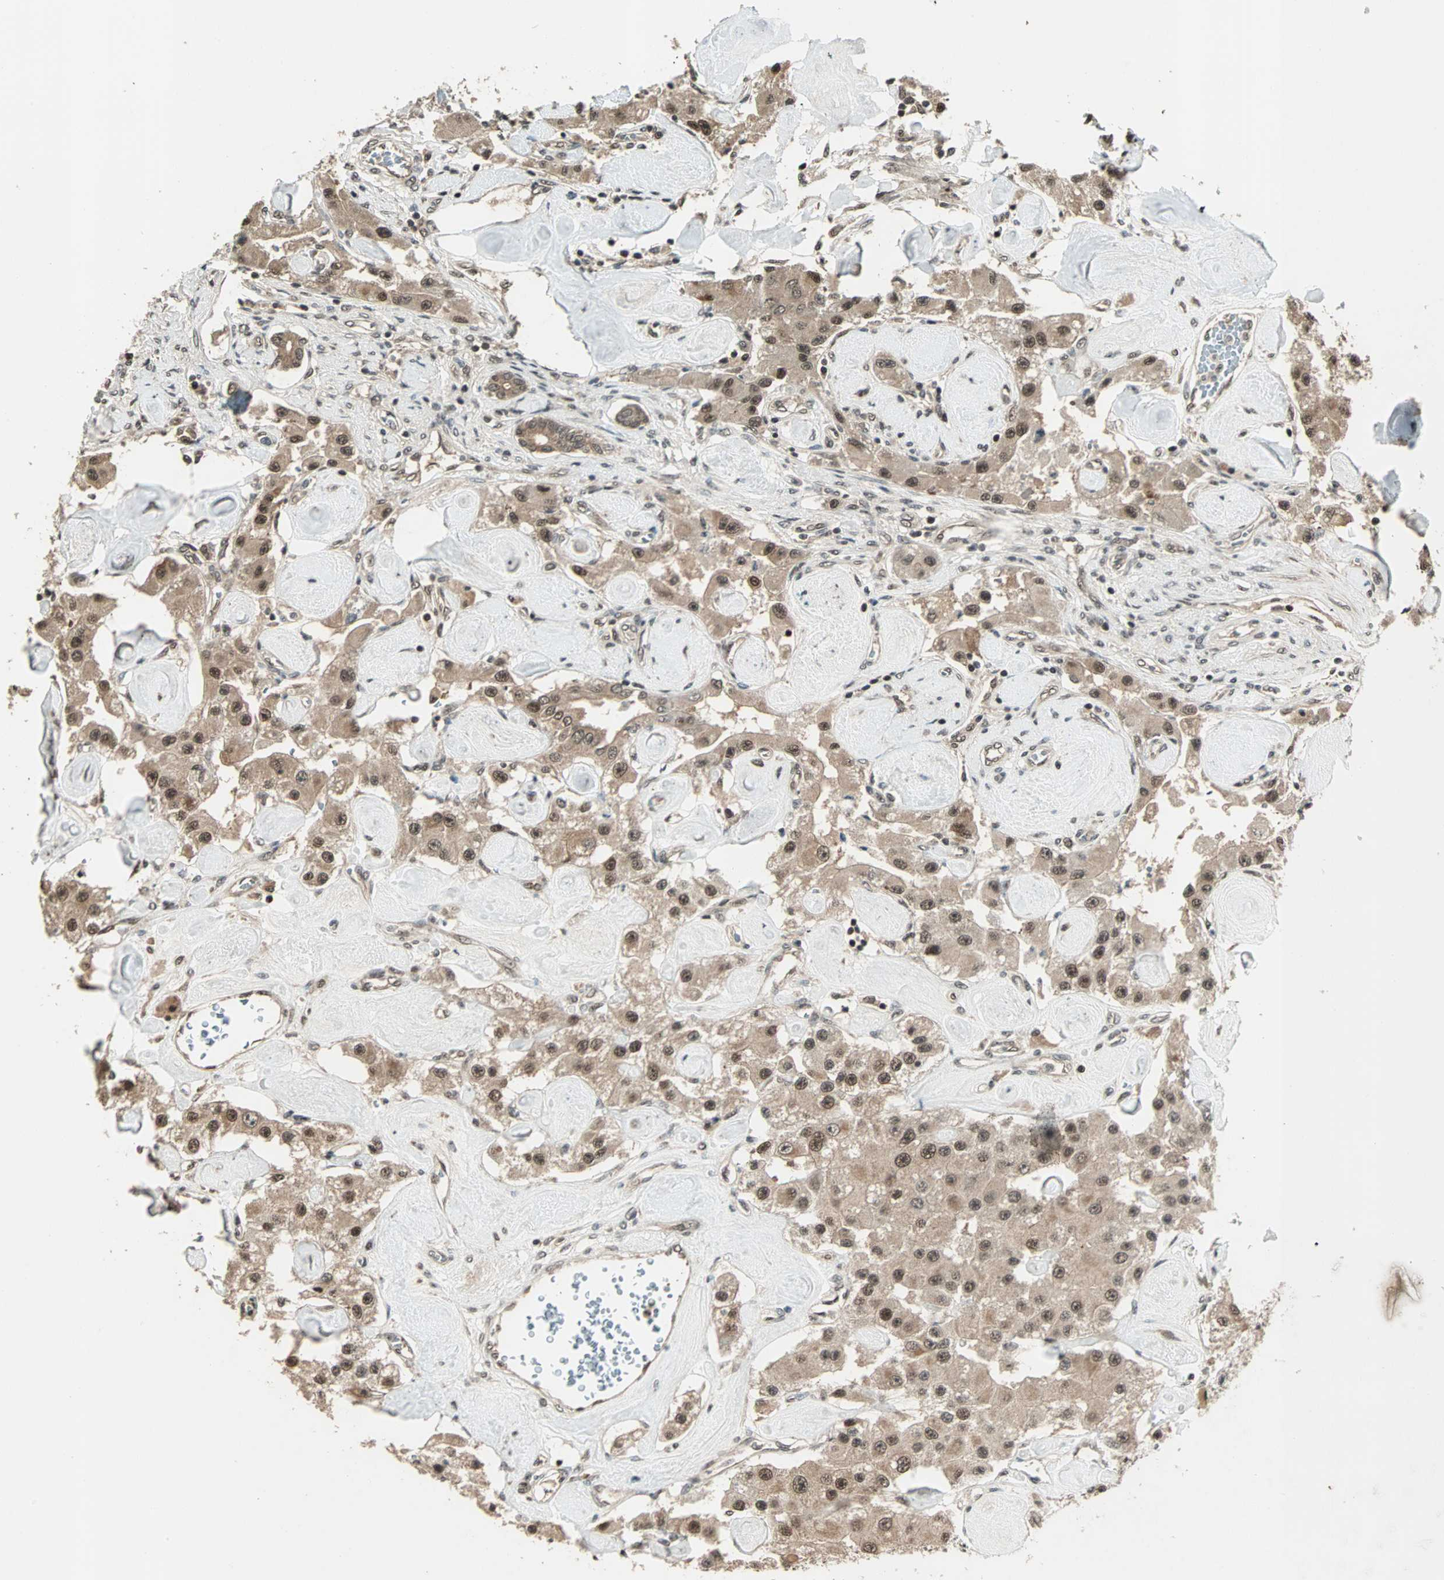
{"staining": {"intensity": "moderate", "quantity": ">75%", "location": "cytoplasmic/membranous,nuclear"}, "tissue": "carcinoid", "cell_type": "Tumor cells", "image_type": "cancer", "snomed": [{"axis": "morphology", "description": "Carcinoid, malignant, NOS"}, {"axis": "topography", "description": "Pancreas"}], "caption": "Carcinoid was stained to show a protein in brown. There is medium levels of moderate cytoplasmic/membranous and nuclear positivity in approximately >75% of tumor cells.", "gene": "ZNF701", "patient": {"sex": "male", "age": 41}}